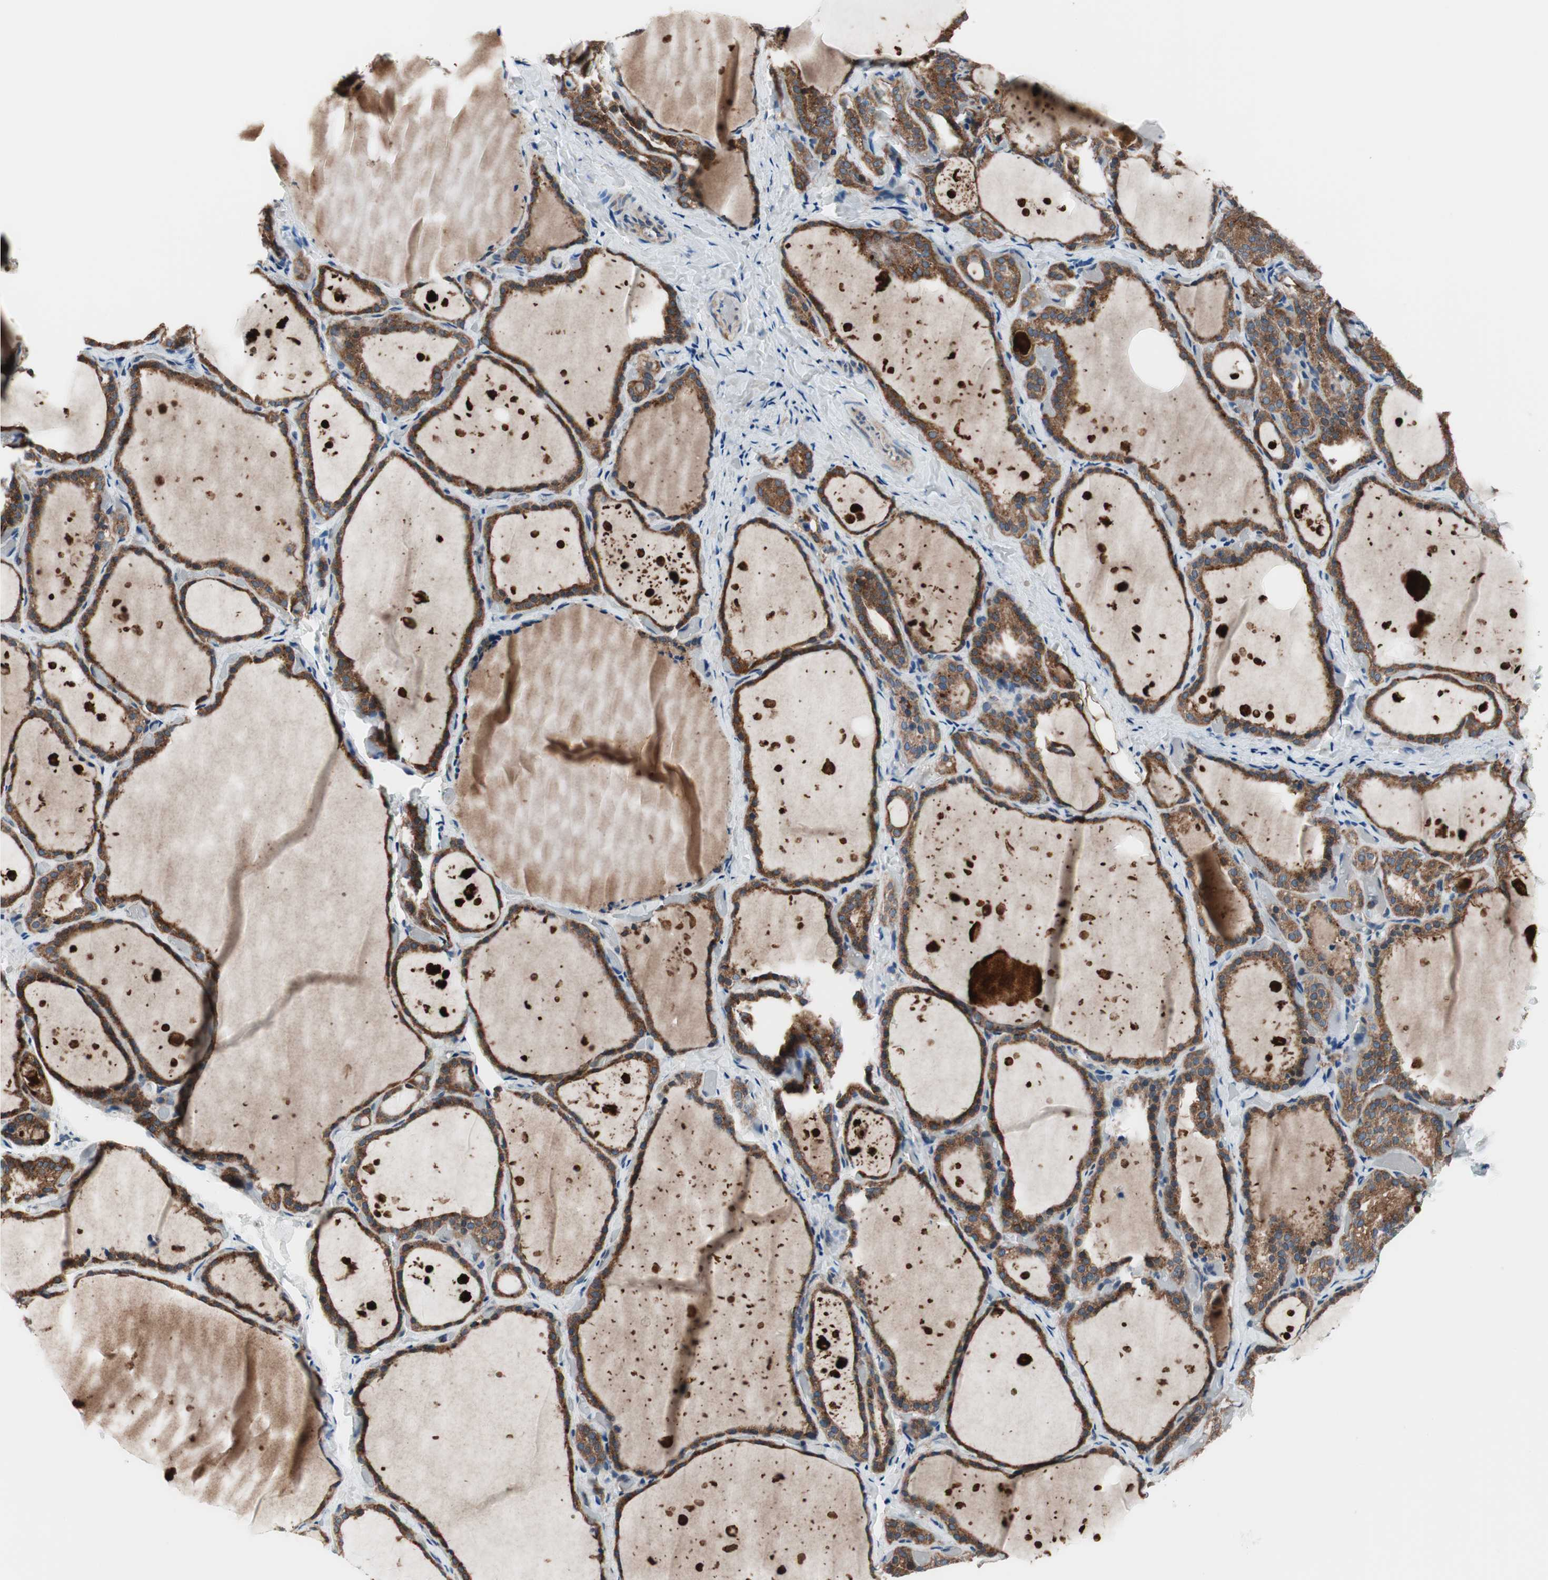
{"staining": {"intensity": "strong", "quantity": ">75%", "location": "cytoplasmic/membranous"}, "tissue": "thyroid gland", "cell_type": "Glandular cells", "image_type": "normal", "snomed": [{"axis": "morphology", "description": "Normal tissue, NOS"}, {"axis": "topography", "description": "Thyroid gland"}], "caption": "Glandular cells exhibit strong cytoplasmic/membranous staining in about >75% of cells in benign thyroid gland.", "gene": "PRDX2", "patient": {"sex": "female", "age": 44}}